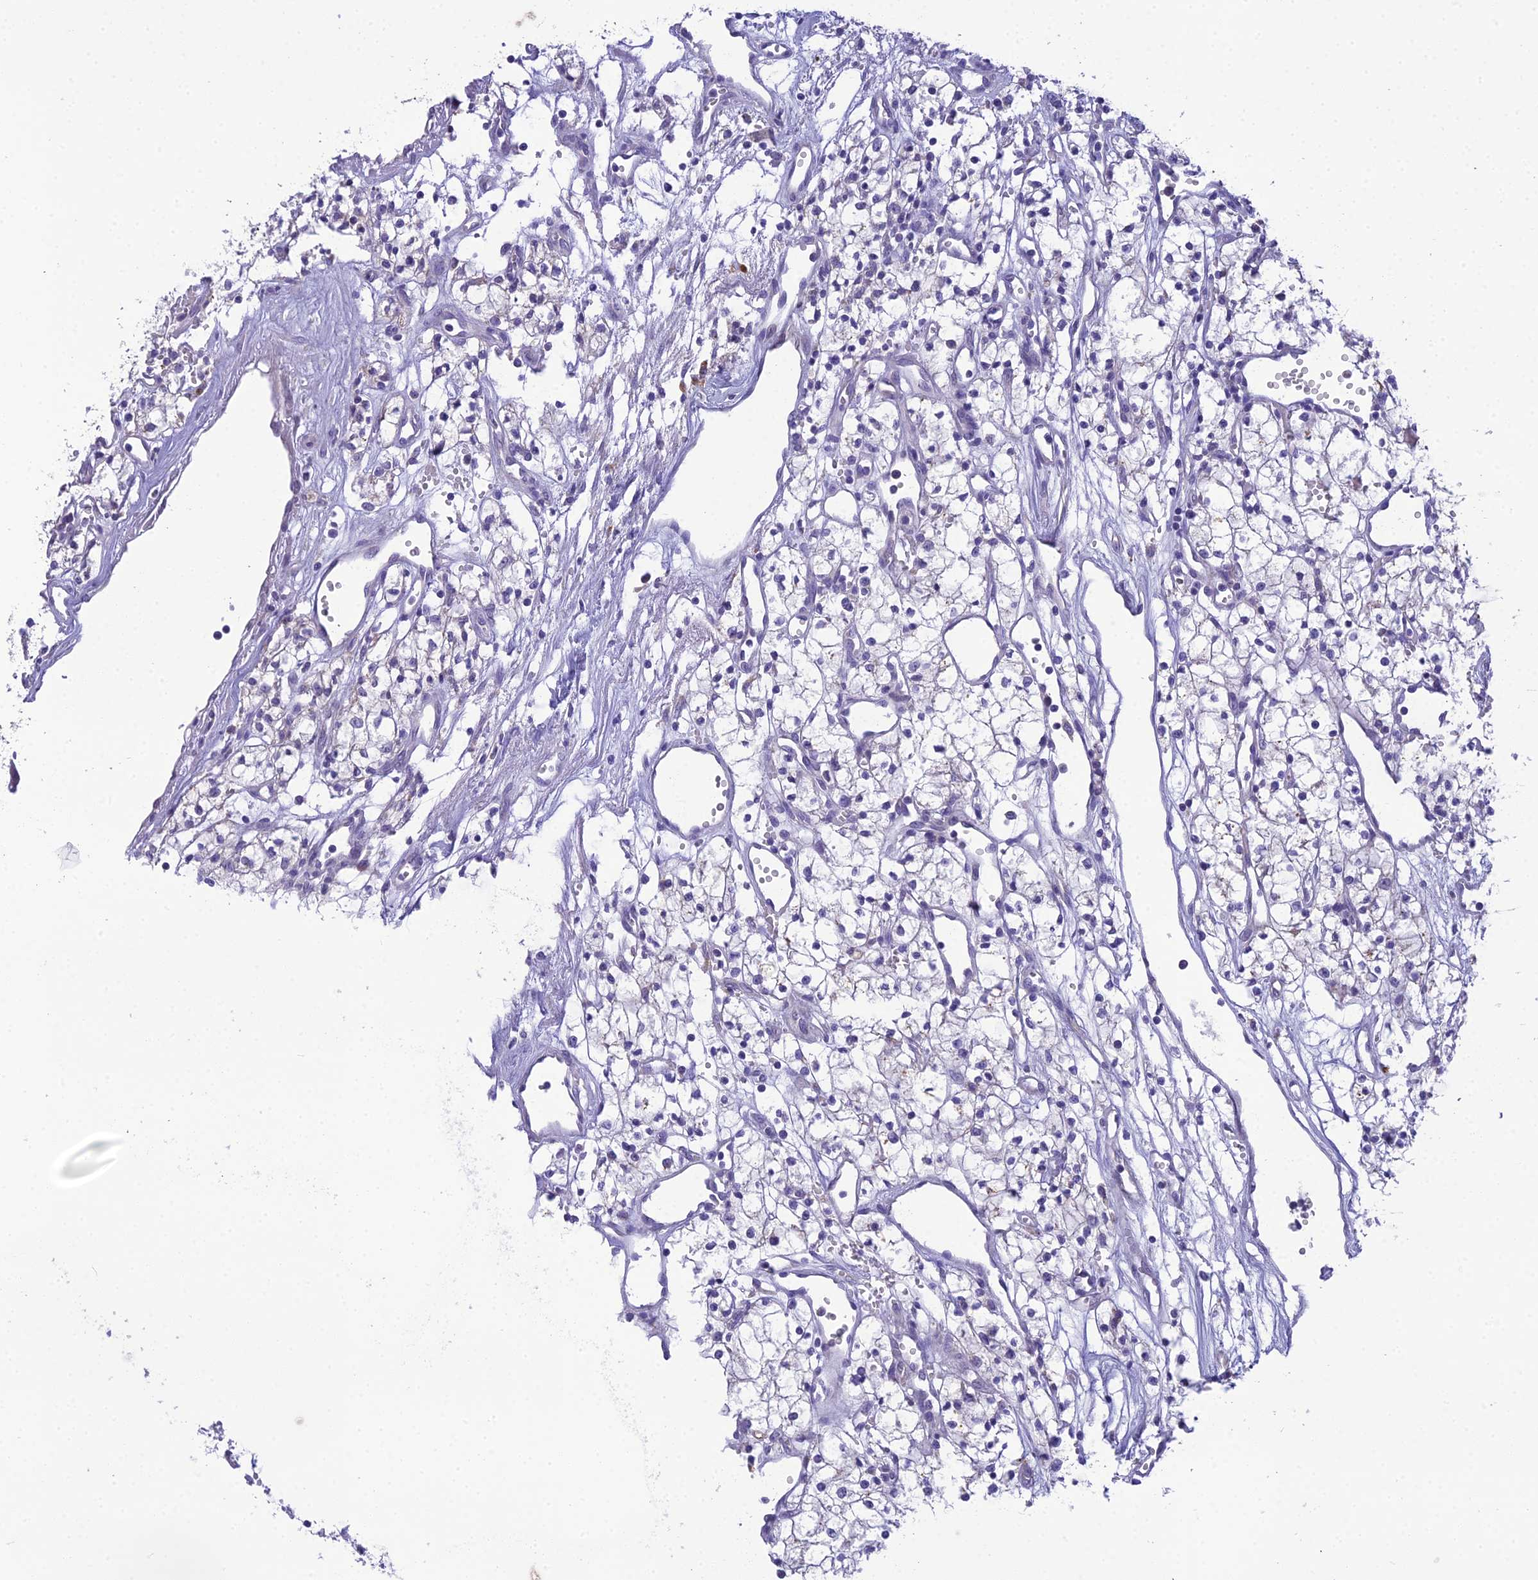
{"staining": {"intensity": "negative", "quantity": "none", "location": "none"}, "tissue": "renal cancer", "cell_type": "Tumor cells", "image_type": "cancer", "snomed": [{"axis": "morphology", "description": "Adenocarcinoma, NOS"}, {"axis": "topography", "description": "Kidney"}], "caption": "A photomicrograph of renal cancer stained for a protein demonstrates no brown staining in tumor cells.", "gene": "MIIP", "patient": {"sex": "male", "age": 59}}